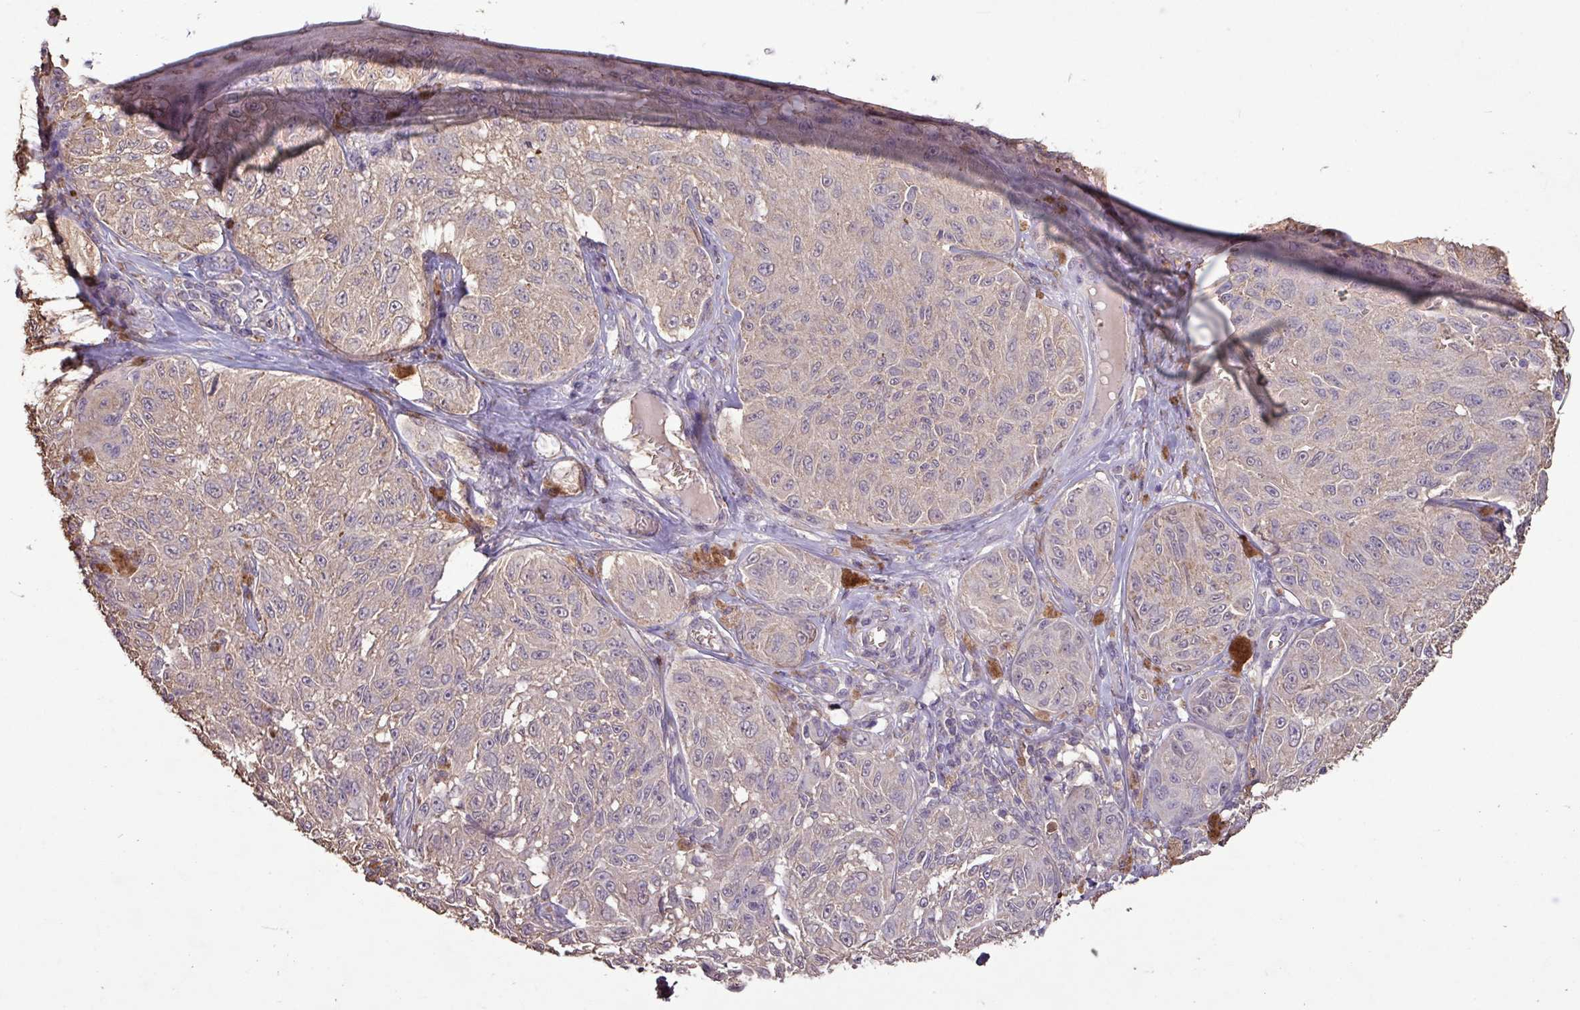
{"staining": {"intensity": "weak", "quantity": "25%-75%", "location": "cytoplasmic/membranous"}, "tissue": "melanoma", "cell_type": "Tumor cells", "image_type": "cancer", "snomed": [{"axis": "morphology", "description": "Malignant melanoma, NOS"}, {"axis": "topography", "description": "Skin"}], "caption": "An immunohistochemistry (IHC) histopathology image of neoplastic tissue is shown. Protein staining in brown highlights weak cytoplasmic/membranous positivity in melanoma within tumor cells.", "gene": "CAMK2B", "patient": {"sex": "male", "age": 68}}